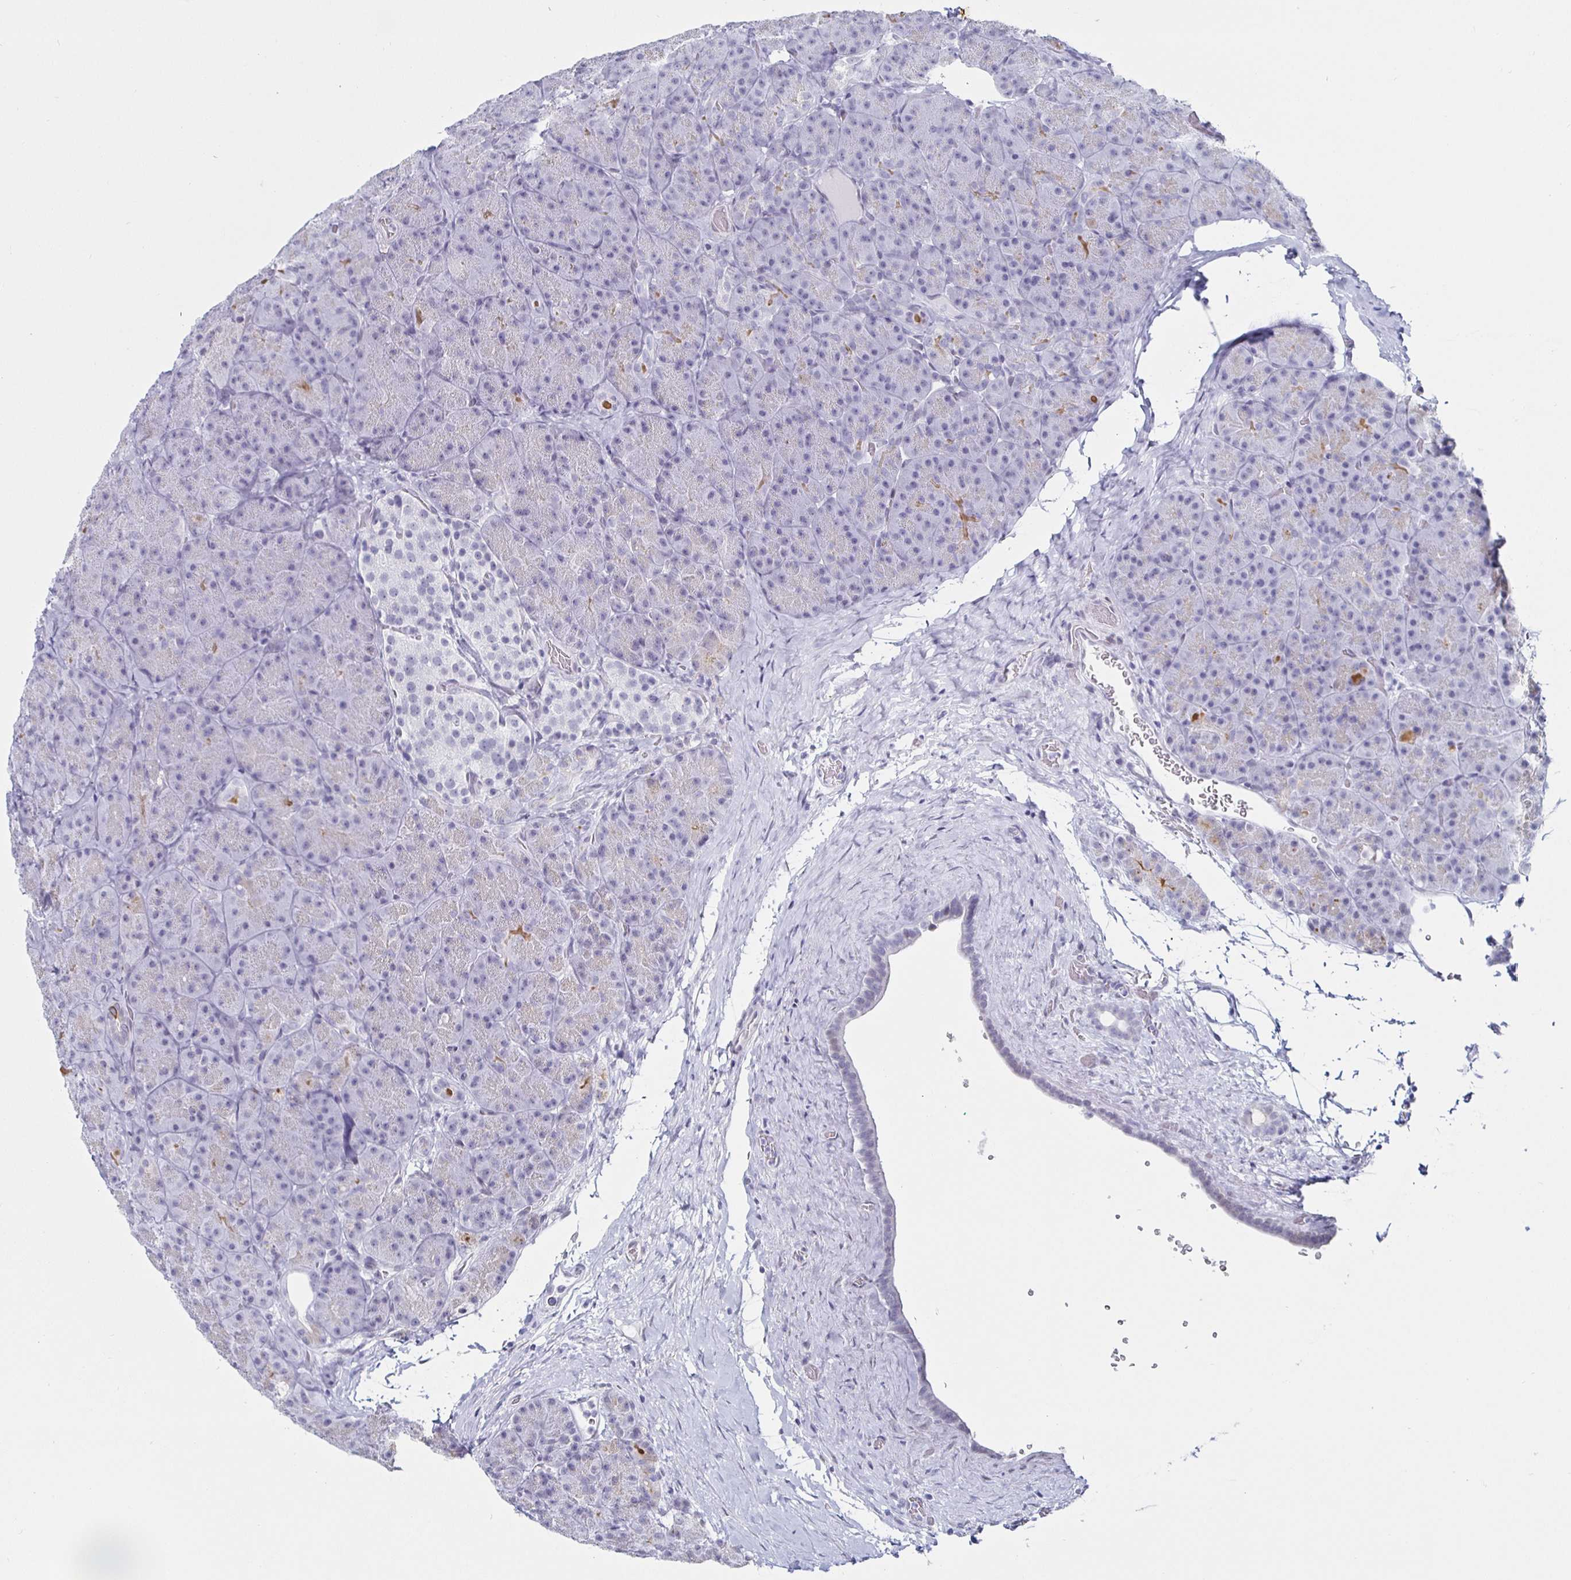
{"staining": {"intensity": "weak", "quantity": "<25%", "location": "cytoplasmic/membranous"}, "tissue": "pancreas", "cell_type": "Exocrine glandular cells", "image_type": "normal", "snomed": [{"axis": "morphology", "description": "Normal tissue, NOS"}, {"axis": "topography", "description": "Pancreas"}], "caption": "This is an IHC photomicrograph of benign human pancreas. There is no expression in exocrine glandular cells.", "gene": "KRT4", "patient": {"sex": "male", "age": 57}}